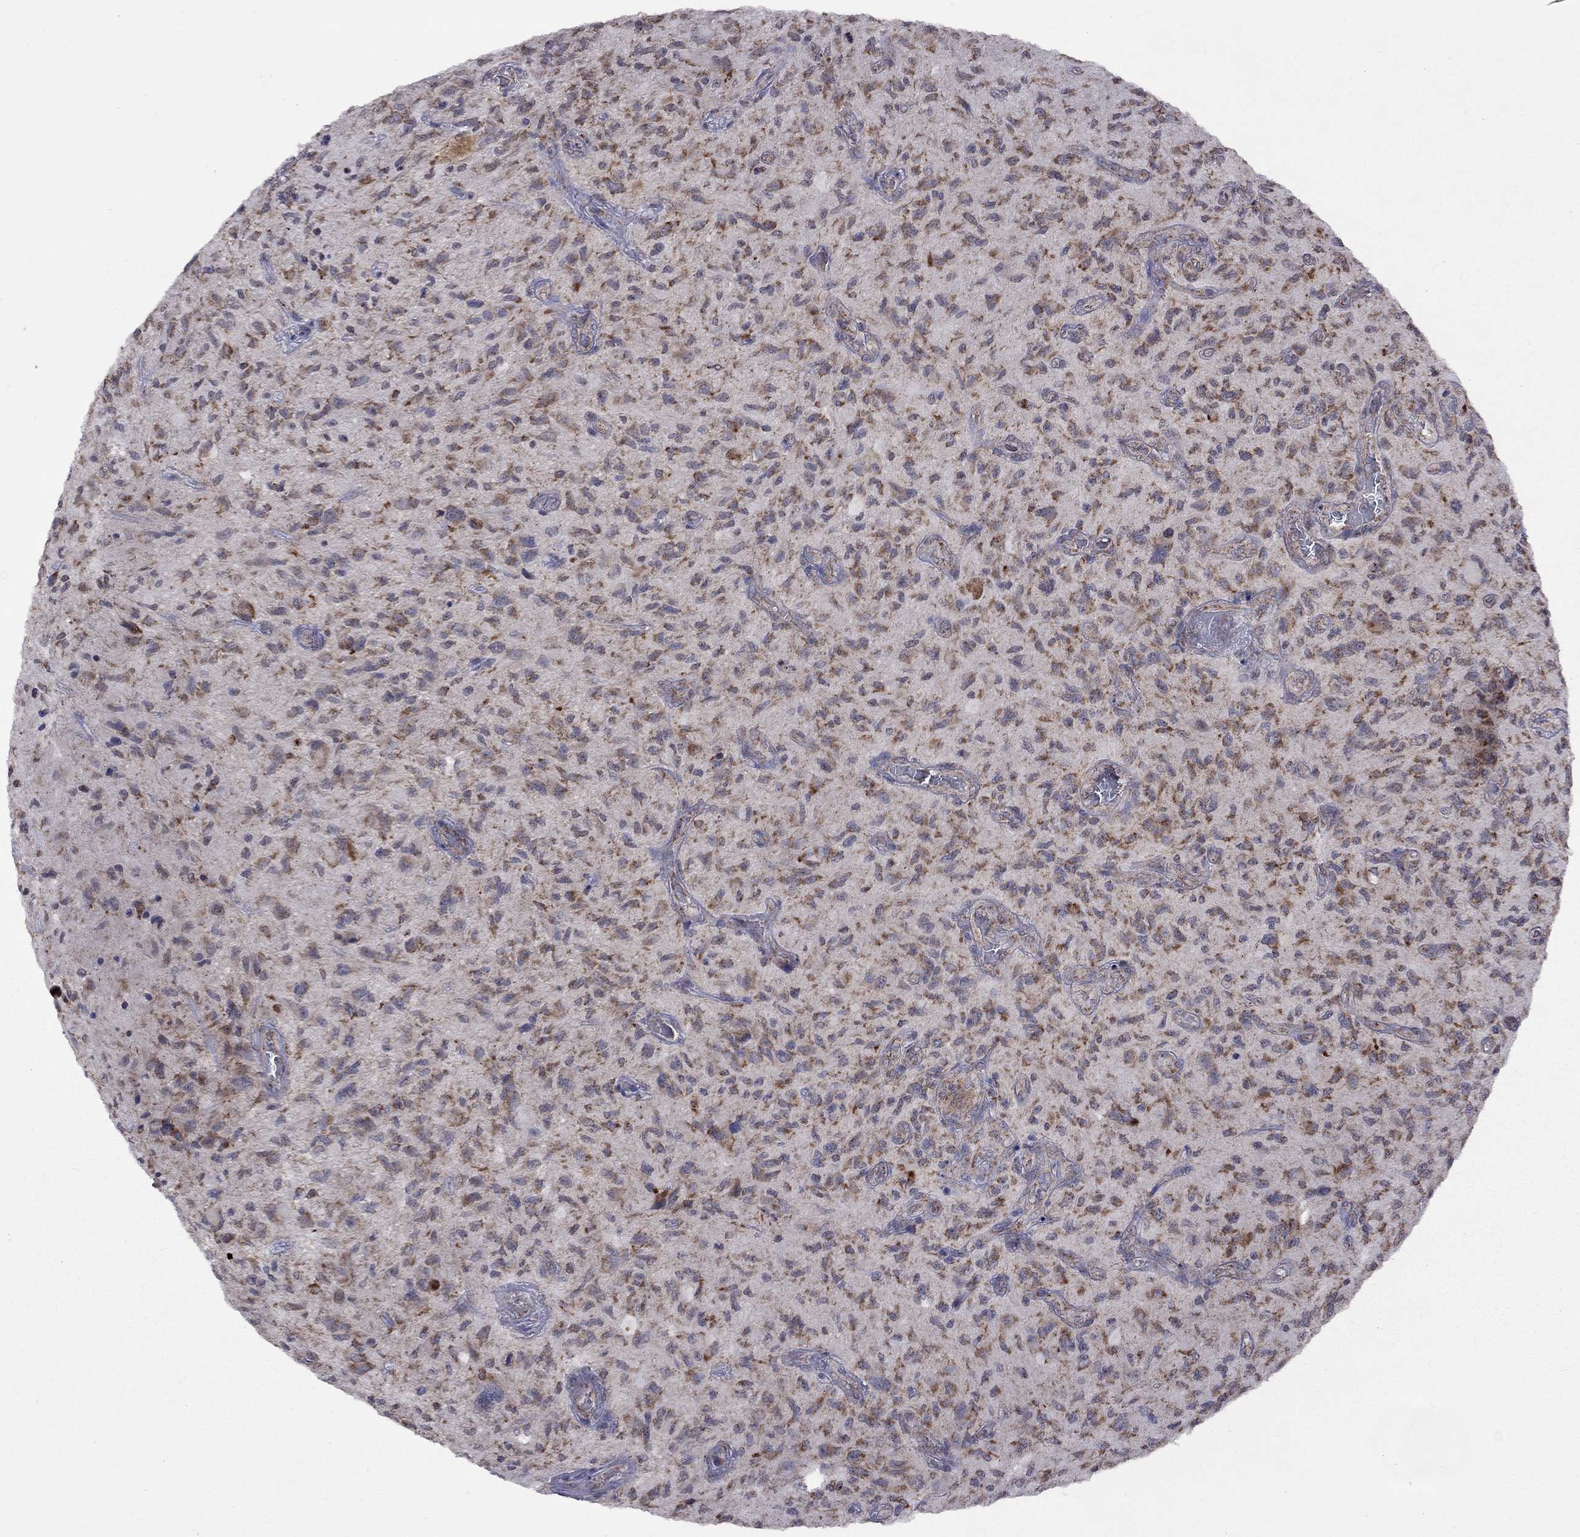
{"staining": {"intensity": "strong", "quantity": ">75%", "location": "cytoplasmic/membranous"}, "tissue": "glioma", "cell_type": "Tumor cells", "image_type": "cancer", "snomed": [{"axis": "morphology", "description": "Glioma, malignant, NOS"}, {"axis": "morphology", "description": "Glioma, malignant, High grade"}, {"axis": "topography", "description": "Brain"}], "caption": "The micrograph reveals staining of glioma, revealing strong cytoplasmic/membranous protein positivity (brown color) within tumor cells.", "gene": "NDUFB1", "patient": {"sex": "female", "age": 71}}